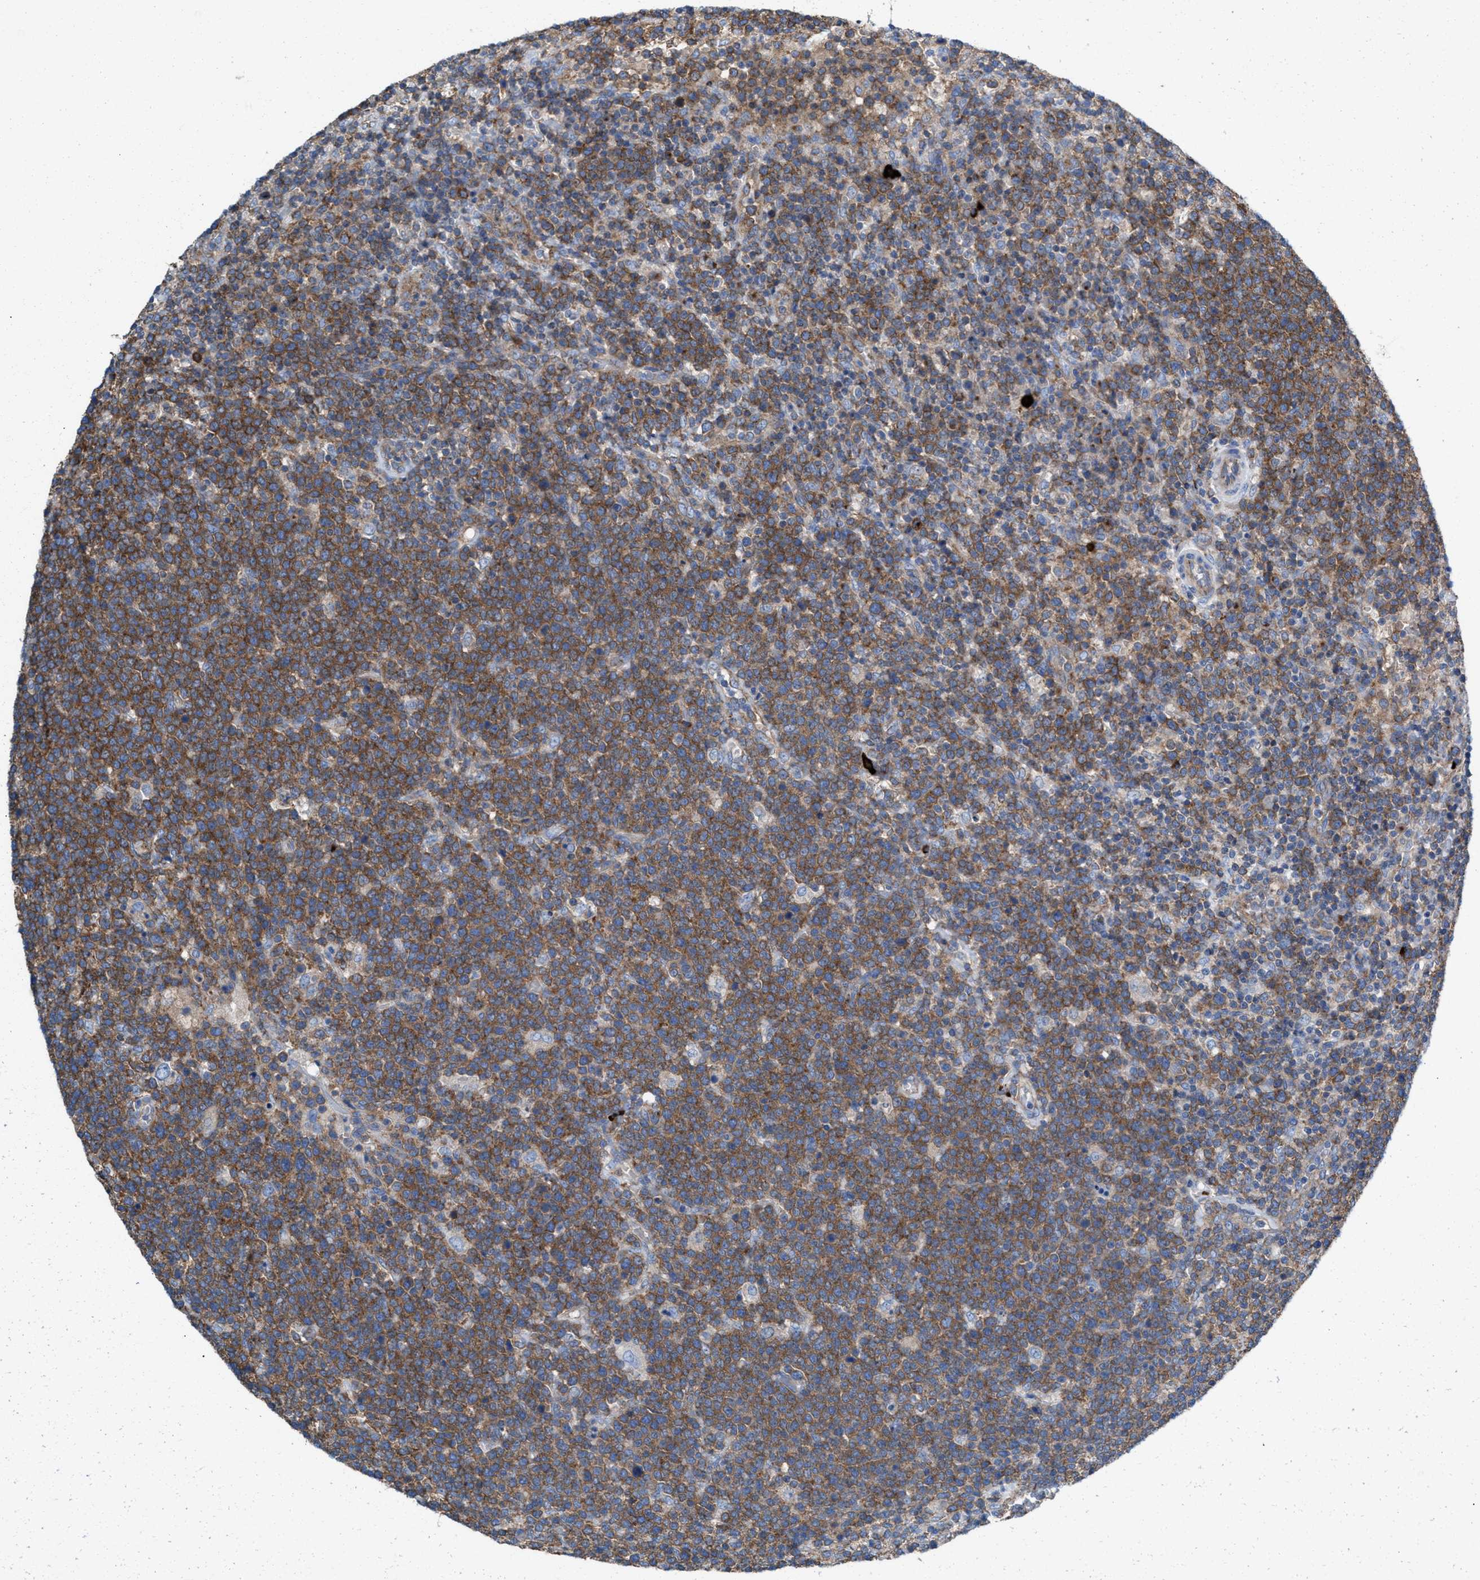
{"staining": {"intensity": "moderate", "quantity": ">75%", "location": "cytoplasmic/membranous"}, "tissue": "lymphoma", "cell_type": "Tumor cells", "image_type": "cancer", "snomed": [{"axis": "morphology", "description": "Malignant lymphoma, non-Hodgkin's type, High grade"}, {"axis": "topography", "description": "Lymph node"}], "caption": "Tumor cells demonstrate moderate cytoplasmic/membranous staining in approximately >75% of cells in lymphoma.", "gene": "NYAP1", "patient": {"sex": "male", "age": 61}}